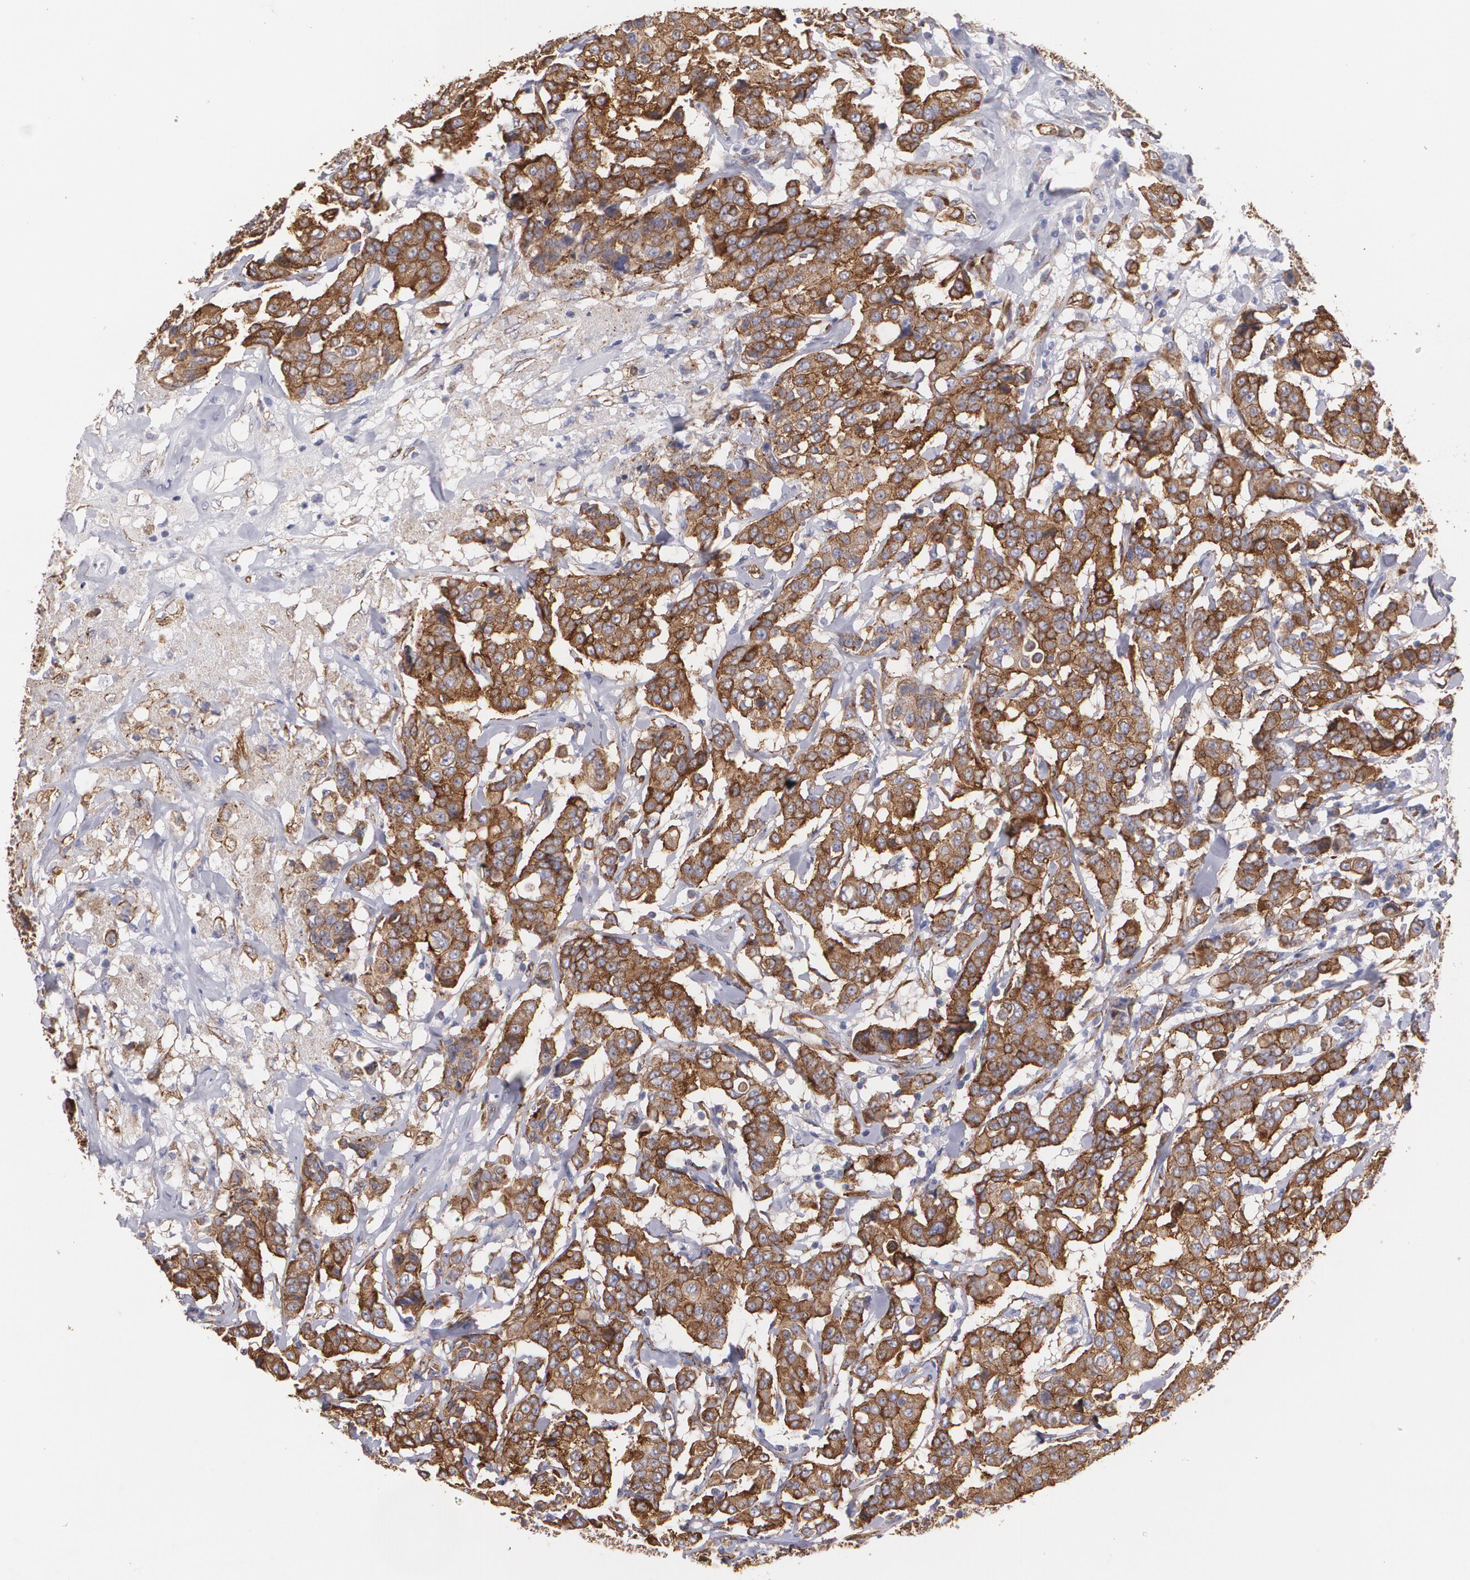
{"staining": {"intensity": "strong", "quantity": ">75%", "location": "cytoplasmic/membranous"}, "tissue": "breast cancer", "cell_type": "Tumor cells", "image_type": "cancer", "snomed": [{"axis": "morphology", "description": "Duct carcinoma"}, {"axis": "topography", "description": "Breast"}], "caption": "Immunohistochemistry (DAB) staining of human breast invasive ductal carcinoma demonstrates strong cytoplasmic/membranous protein expression in approximately >75% of tumor cells.", "gene": "TJP1", "patient": {"sex": "female", "age": 27}}